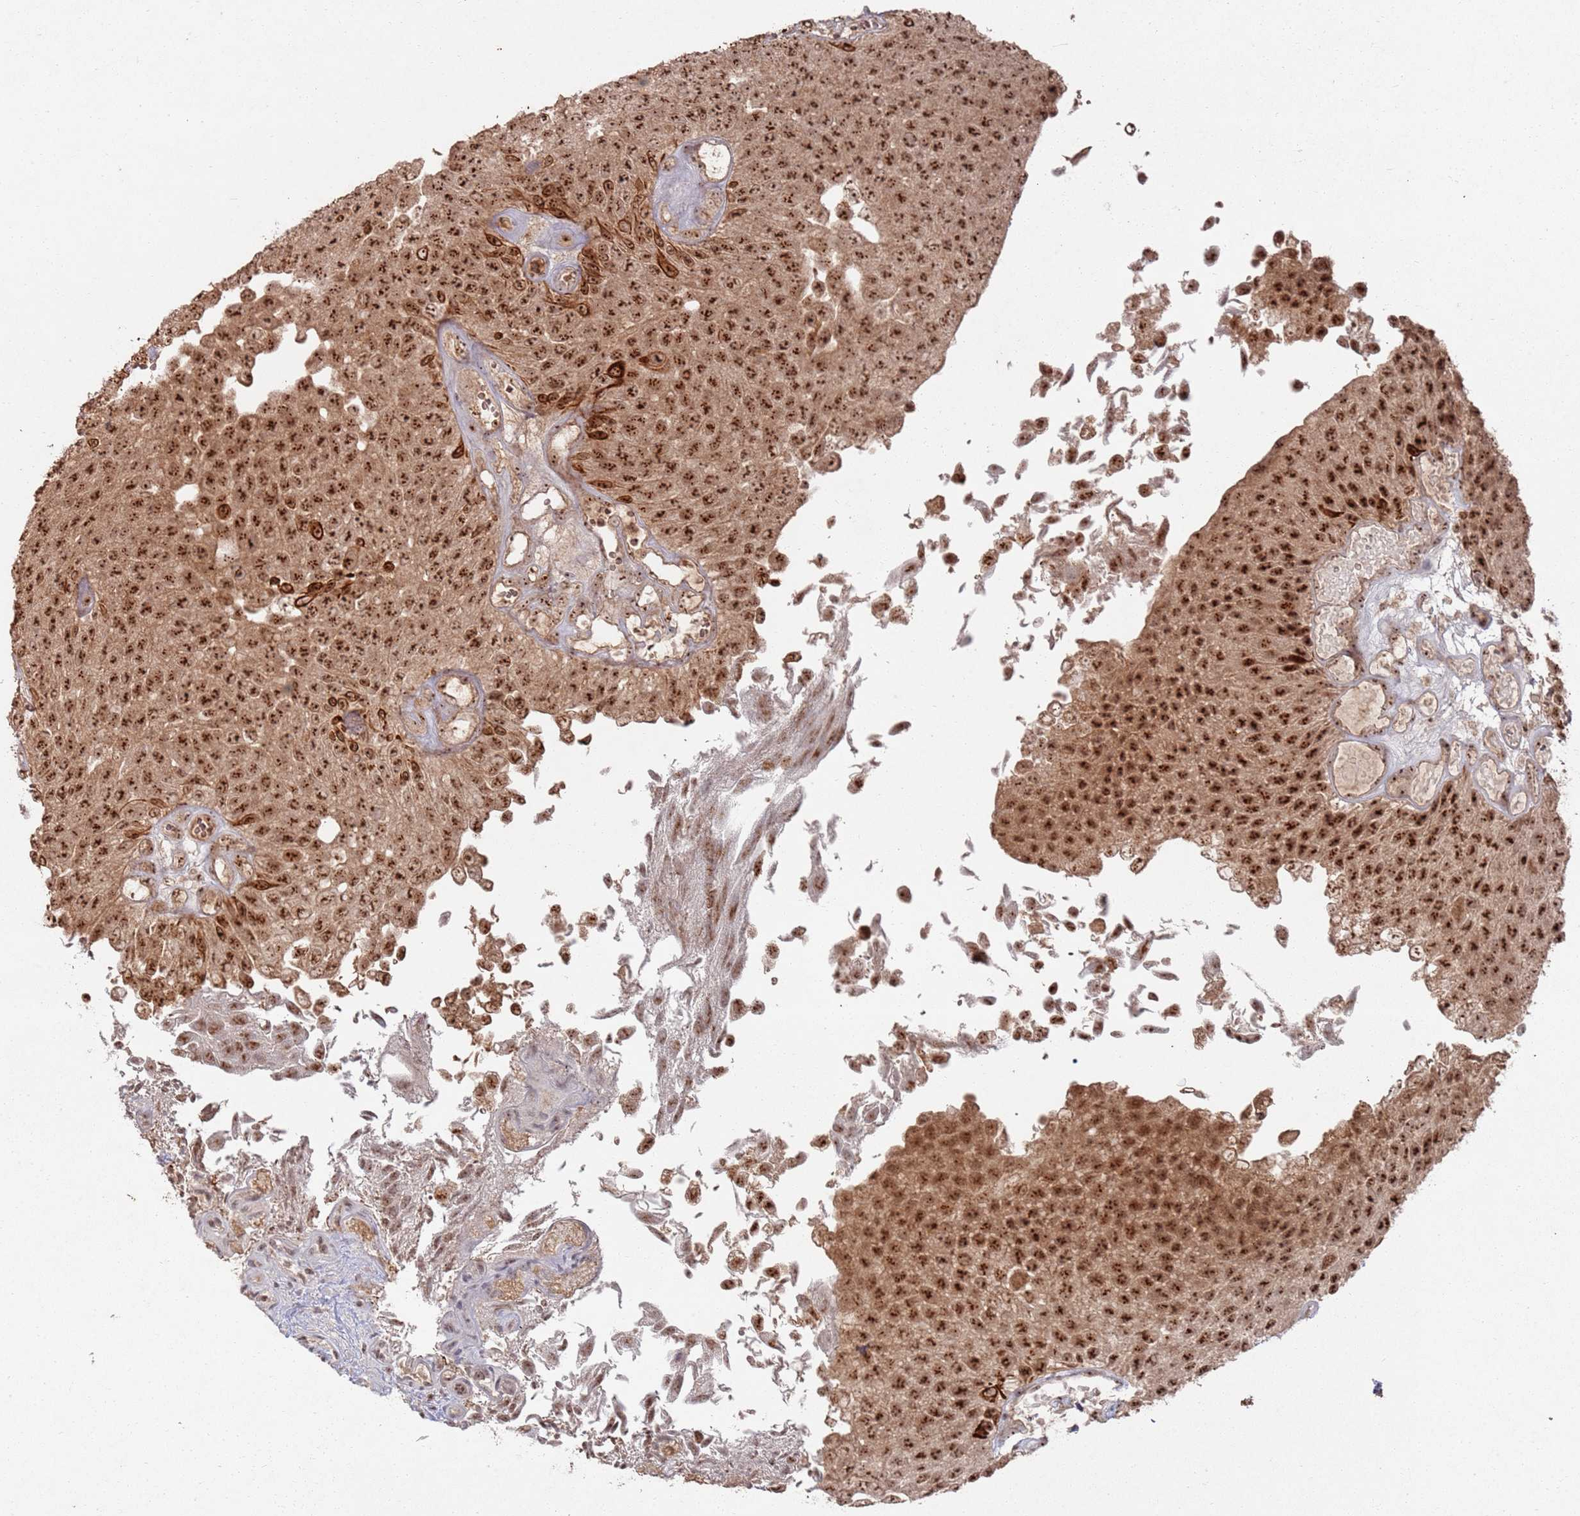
{"staining": {"intensity": "strong", "quantity": ">75%", "location": "cytoplasmic/membranous,nuclear"}, "tissue": "urothelial cancer", "cell_type": "Tumor cells", "image_type": "cancer", "snomed": [{"axis": "morphology", "description": "Urothelial carcinoma, Low grade"}, {"axis": "topography", "description": "Urinary bladder"}], "caption": "Immunohistochemistry staining of urothelial carcinoma (low-grade), which exhibits high levels of strong cytoplasmic/membranous and nuclear positivity in approximately >75% of tumor cells indicating strong cytoplasmic/membranous and nuclear protein positivity. The staining was performed using DAB (3,3'-diaminobenzidine) (brown) for protein detection and nuclei were counterstained in hematoxylin (blue).", "gene": "UTP11", "patient": {"sex": "male", "age": 89}}